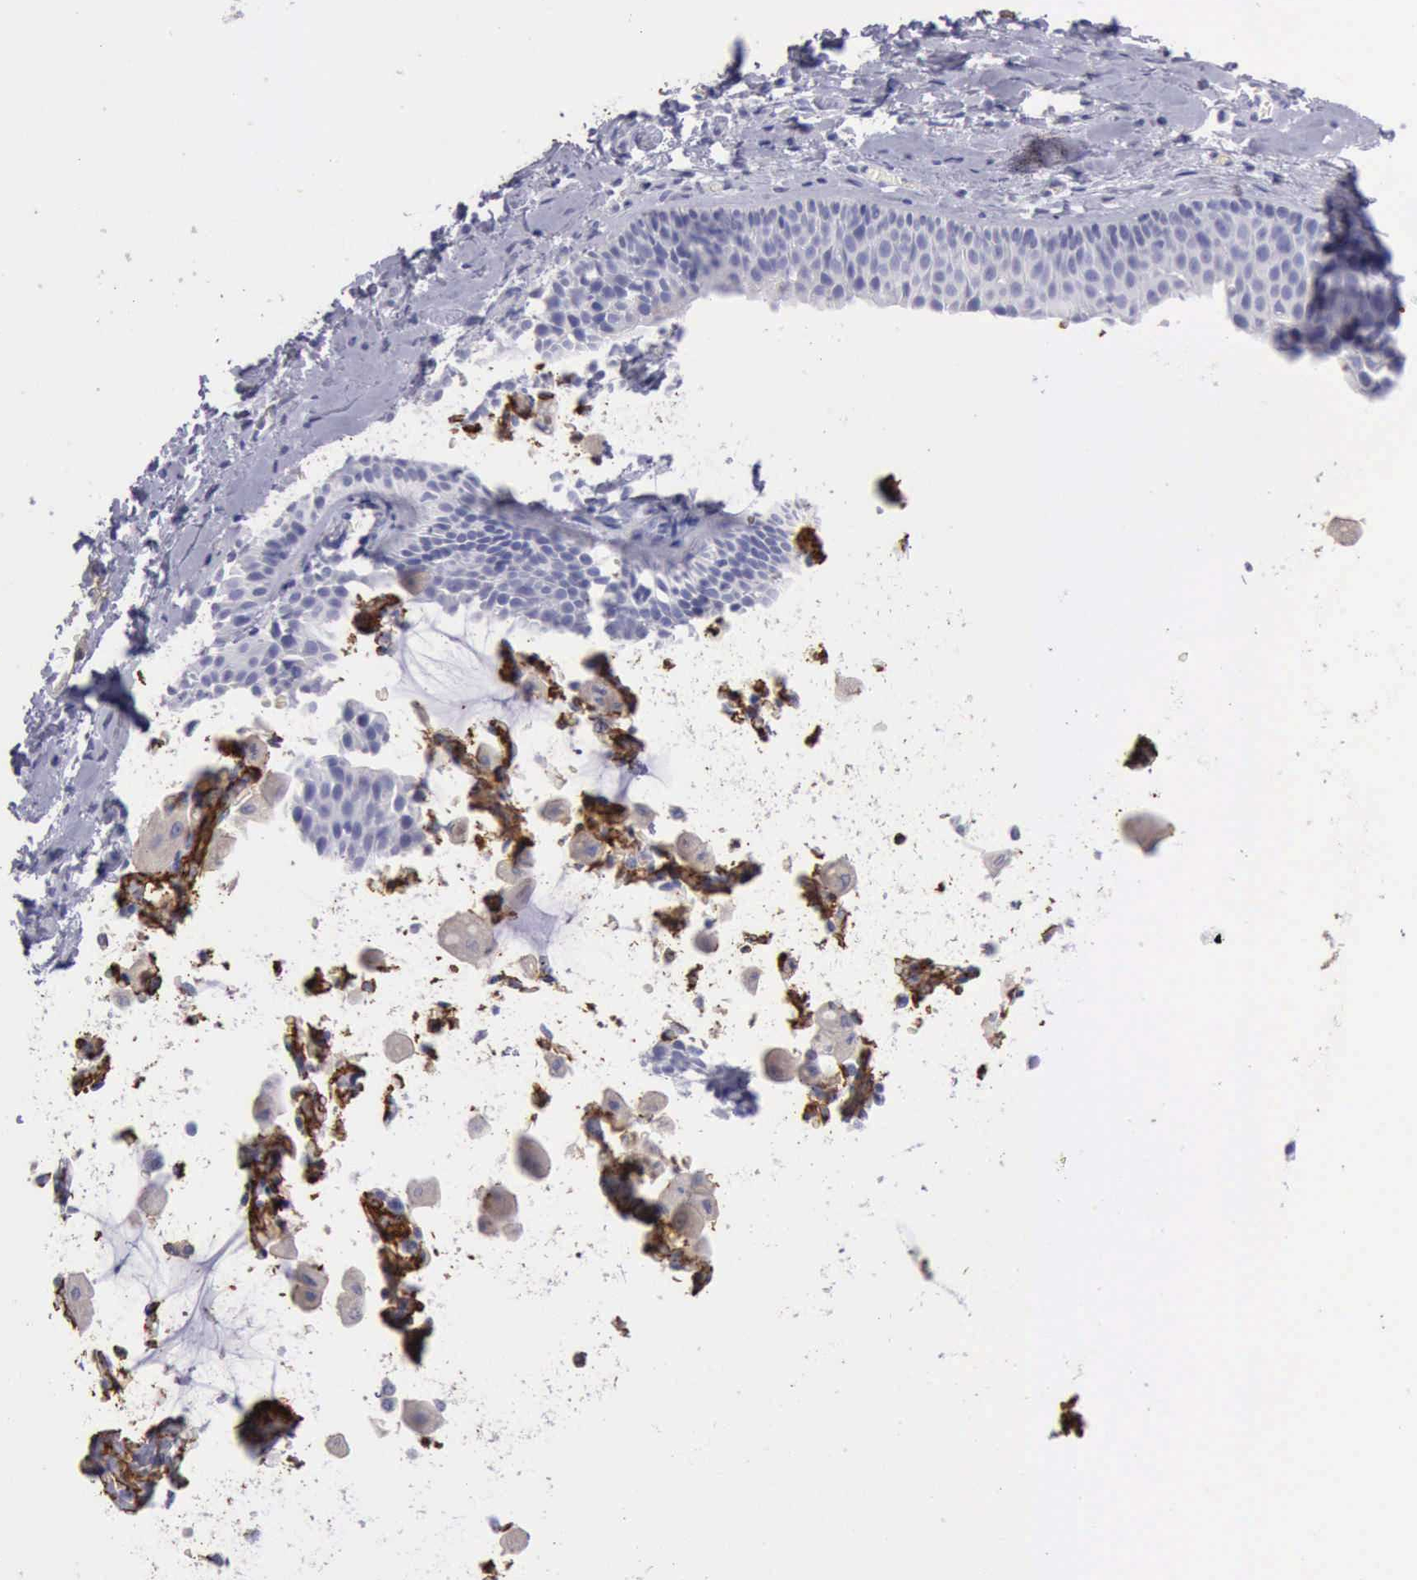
{"staining": {"intensity": "negative", "quantity": "none", "location": "none"}, "tissue": "nasopharynx", "cell_type": "Respiratory epithelial cells", "image_type": "normal", "snomed": [{"axis": "morphology", "description": "Normal tissue, NOS"}, {"axis": "morphology", "description": "Inflammation, NOS"}, {"axis": "morphology", "description": "Malignant melanoma, Metastatic site"}, {"axis": "topography", "description": "Nasopharynx"}], "caption": "DAB immunohistochemical staining of benign nasopharynx exhibits no significant expression in respiratory epithelial cells. The staining was performed using DAB (3,3'-diaminobenzidine) to visualize the protein expression in brown, while the nuclei were stained in blue with hematoxylin (Magnification: 20x).", "gene": "AOC3", "patient": {"sex": "female", "age": 55}}